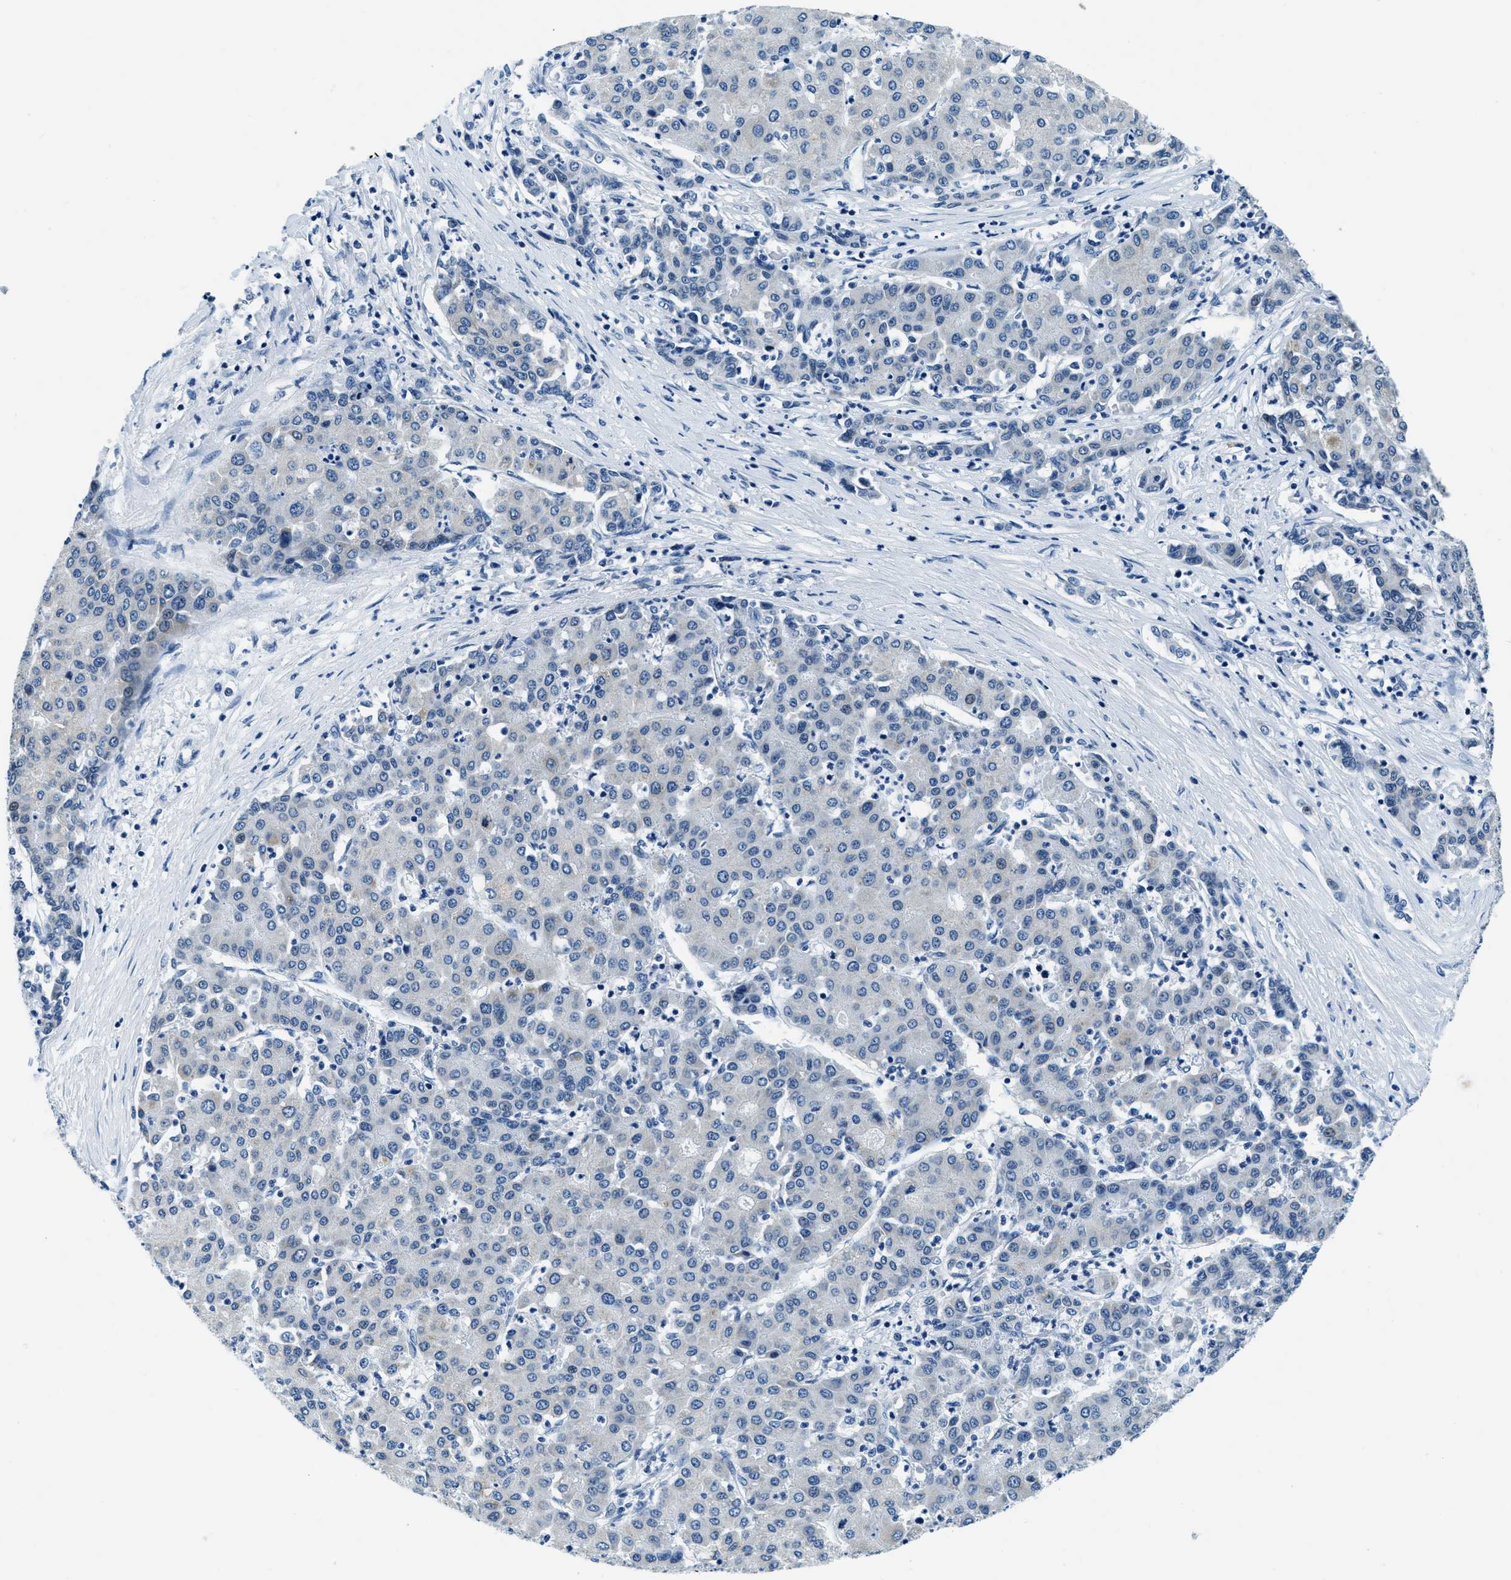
{"staining": {"intensity": "weak", "quantity": "<25%", "location": "cytoplasmic/membranous"}, "tissue": "liver cancer", "cell_type": "Tumor cells", "image_type": "cancer", "snomed": [{"axis": "morphology", "description": "Carcinoma, Hepatocellular, NOS"}, {"axis": "topography", "description": "Liver"}], "caption": "This is an IHC micrograph of liver cancer (hepatocellular carcinoma). There is no positivity in tumor cells.", "gene": "UBAC2", "patient": {"sex": "male", "age": 65}}